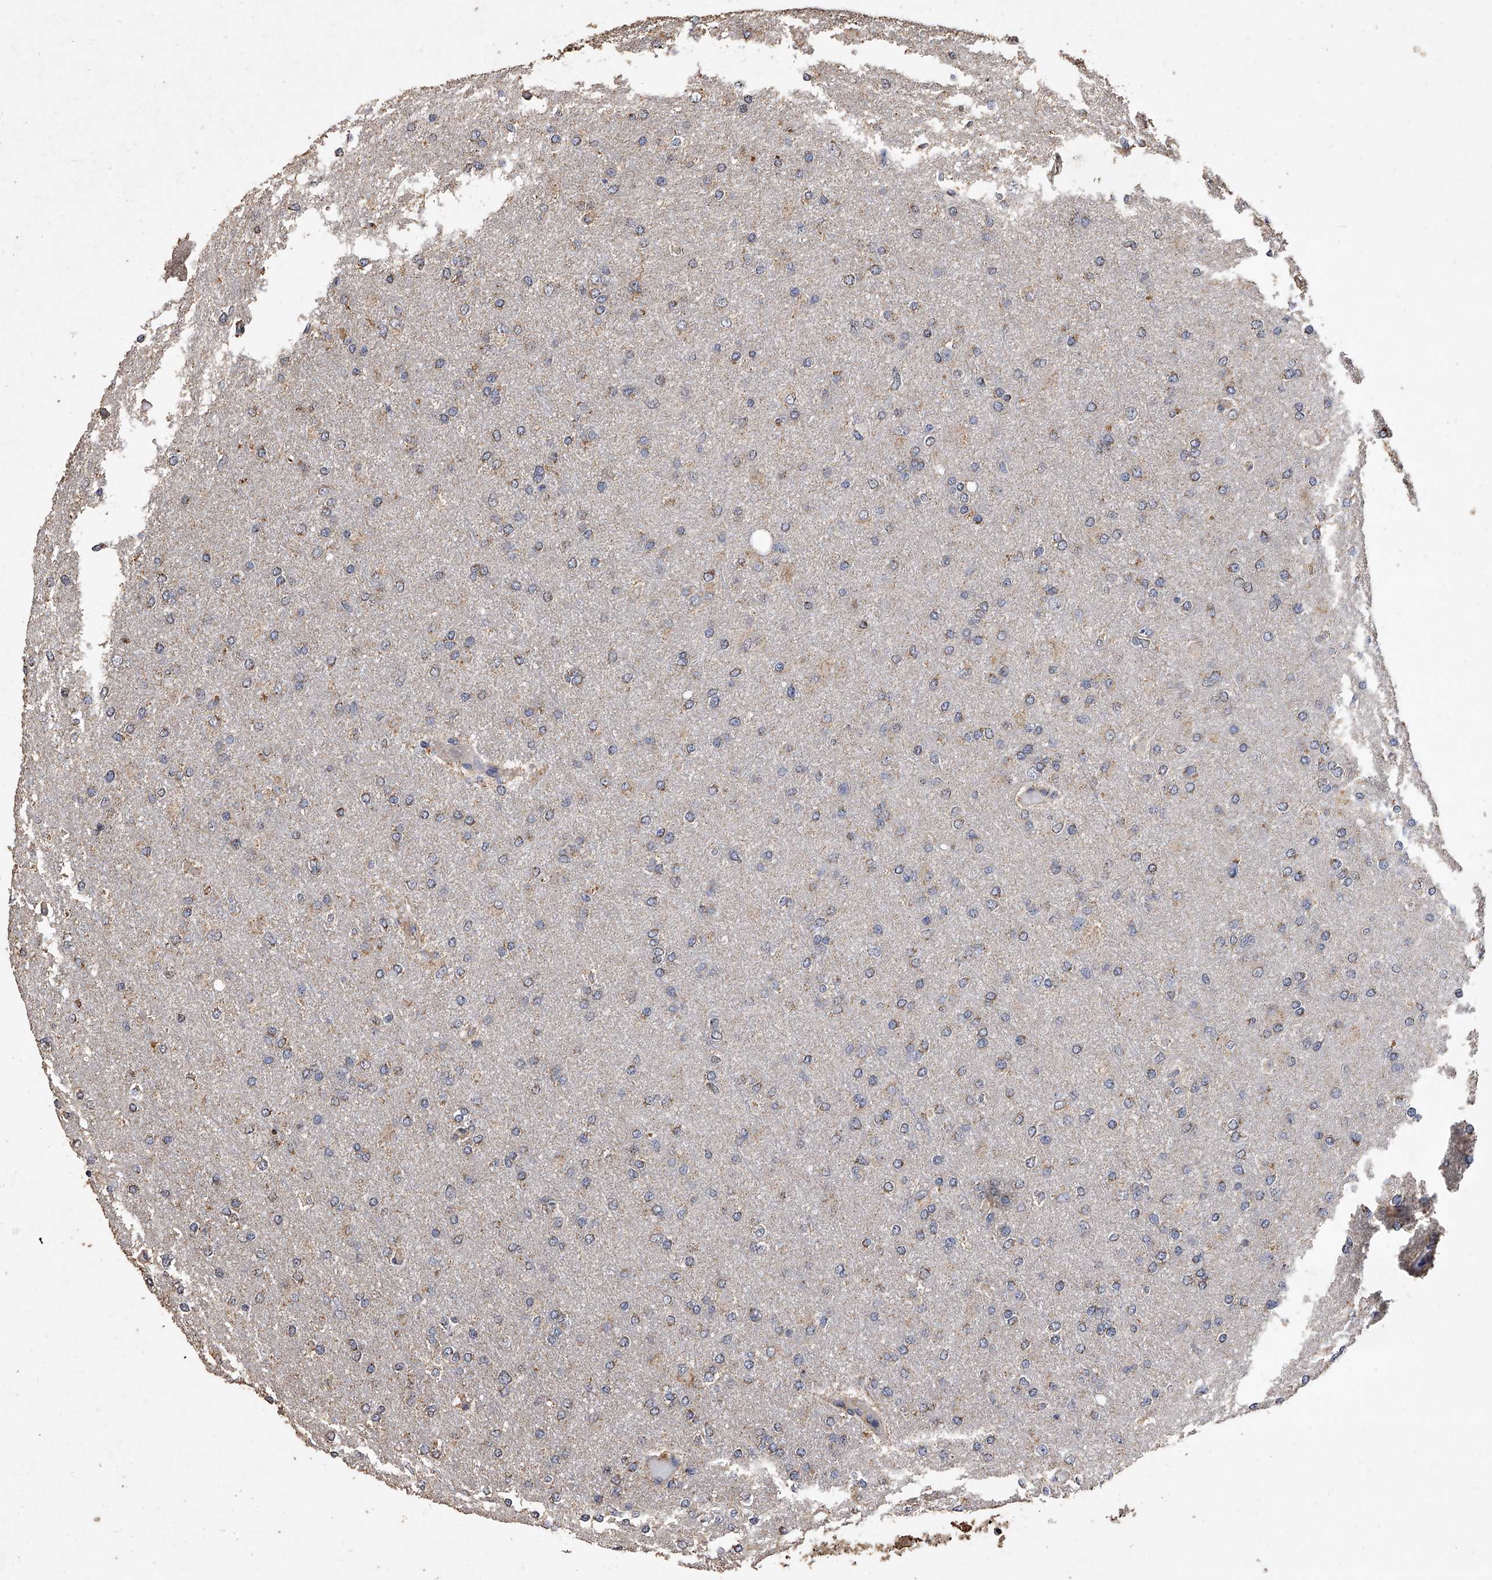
{"staining": {"intensity": "weak", "quantity": "25%-75%", "location": "cytoplasmic/membranous"}, "tissue": "glioma", "cell_type": "Tumor cells", "image_type": "cancer", "snomed": [{"axis": "morphology", "description": "Glioma, malignant, High grade"}, {"axis": "topography", "description": "Cerebral cortex"}], "caption": "IHC of human malignant high-grade glioma displays low levels of weak cytoplasmic/membranous staining in approximately 25%-75% of tumor cells.", "gene": "MRPL28", "patient": {"sex": "female", "age": 36}}